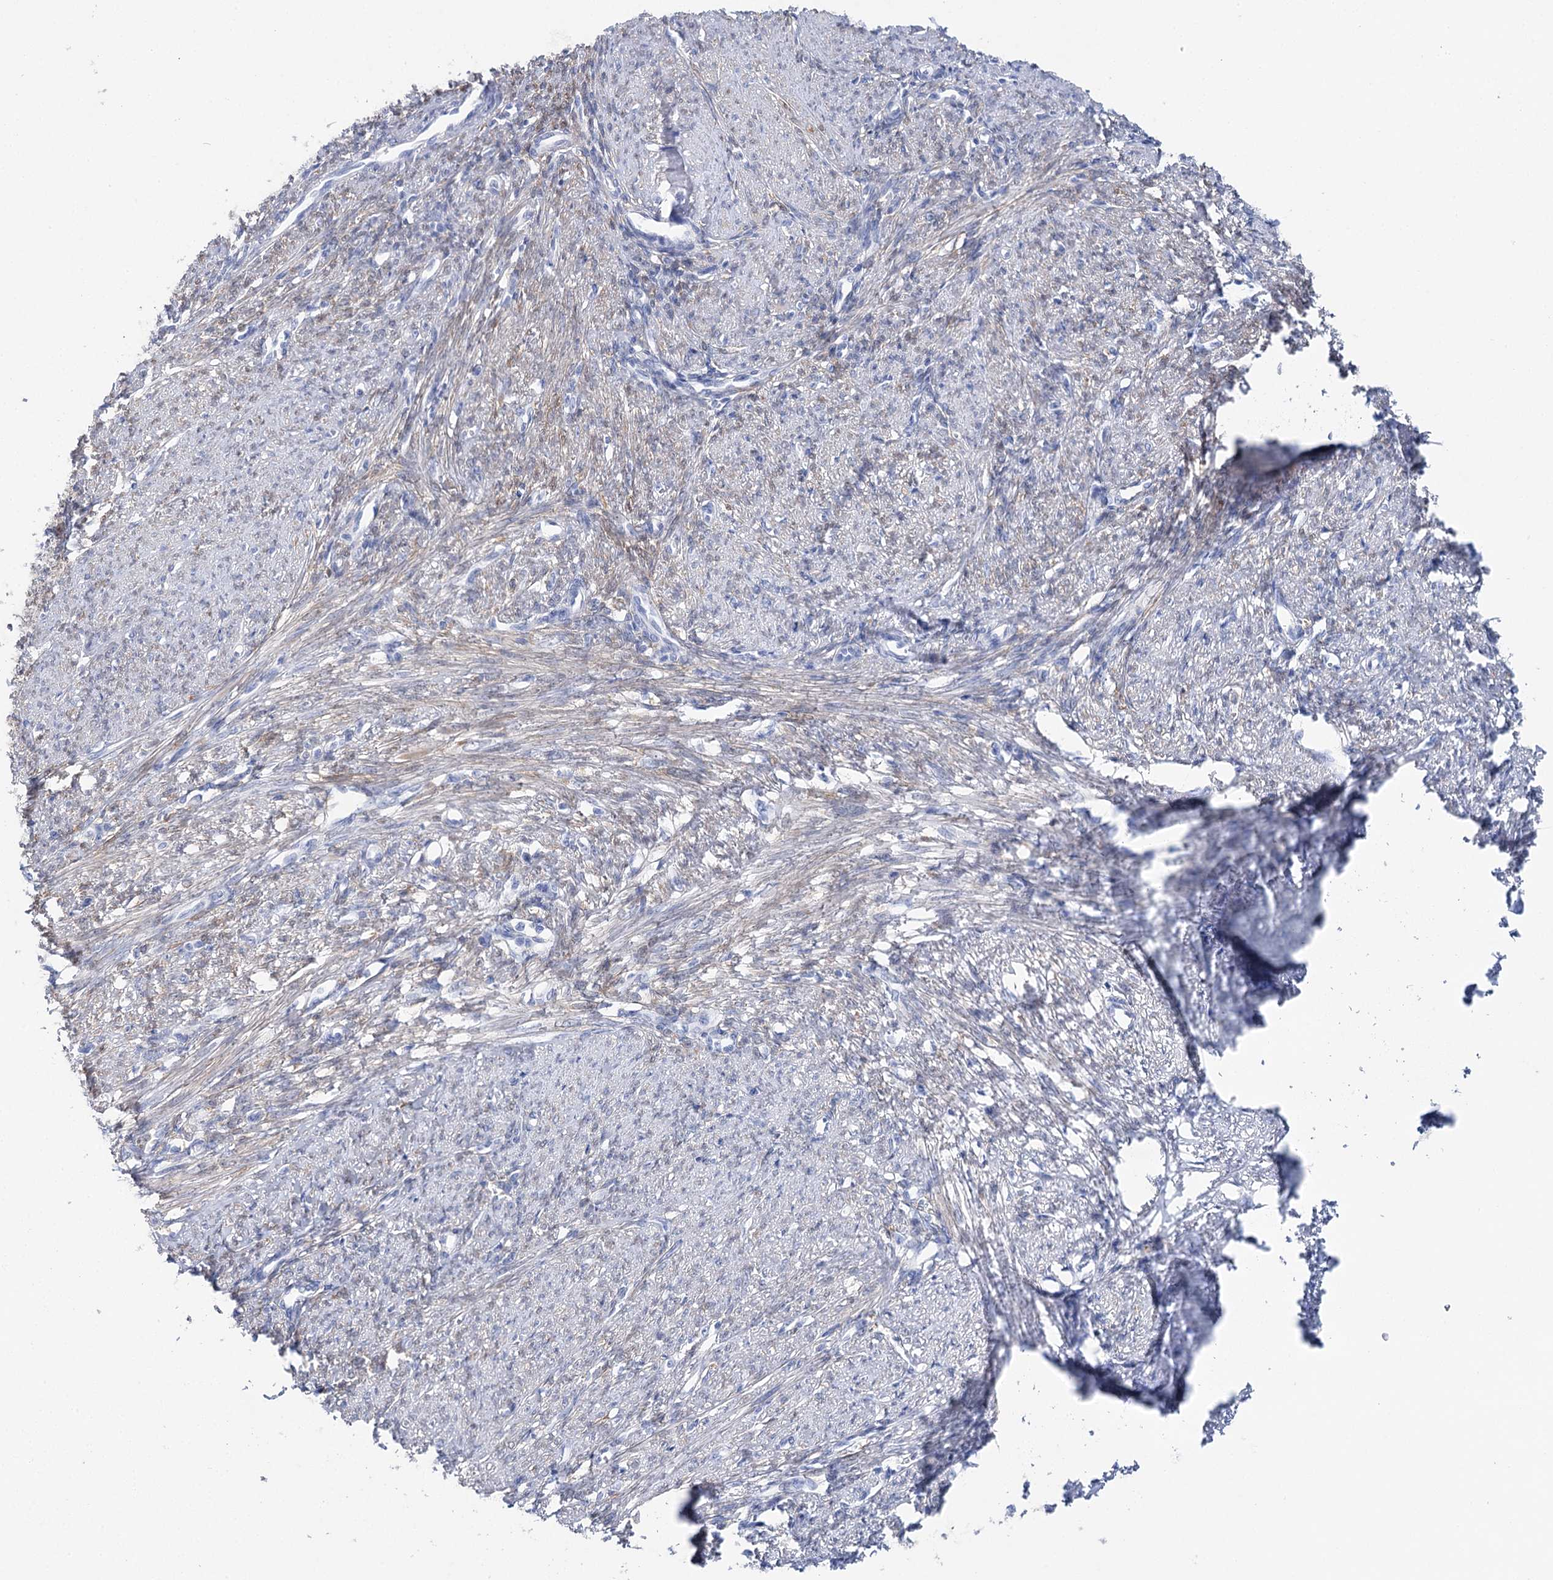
{"staining": {"intensity": "weak", "quantity": "<25%", "location": "cytoplasmic/membranous"}, "tissue": "smooth muscle", "cell_type": "Smooth muscle cells", "image_type": "normal", "snomed": [{"axis": "morphology", "description": "Normal tissue, NOS"}, {"axis": "topography", "description": "Smooth muscle"}, {"axis": "topography", "description": "Uterus"}], "caption": "This is a histopathology image of IHC staining of normal smooth muscle, which shows no expression in smooth muscle cells. (DAB (3,3'-diaminobenzidine) IHC, high magnification).", "gene": "UGDH", "patient": {"sex": "female", "age": 59}}